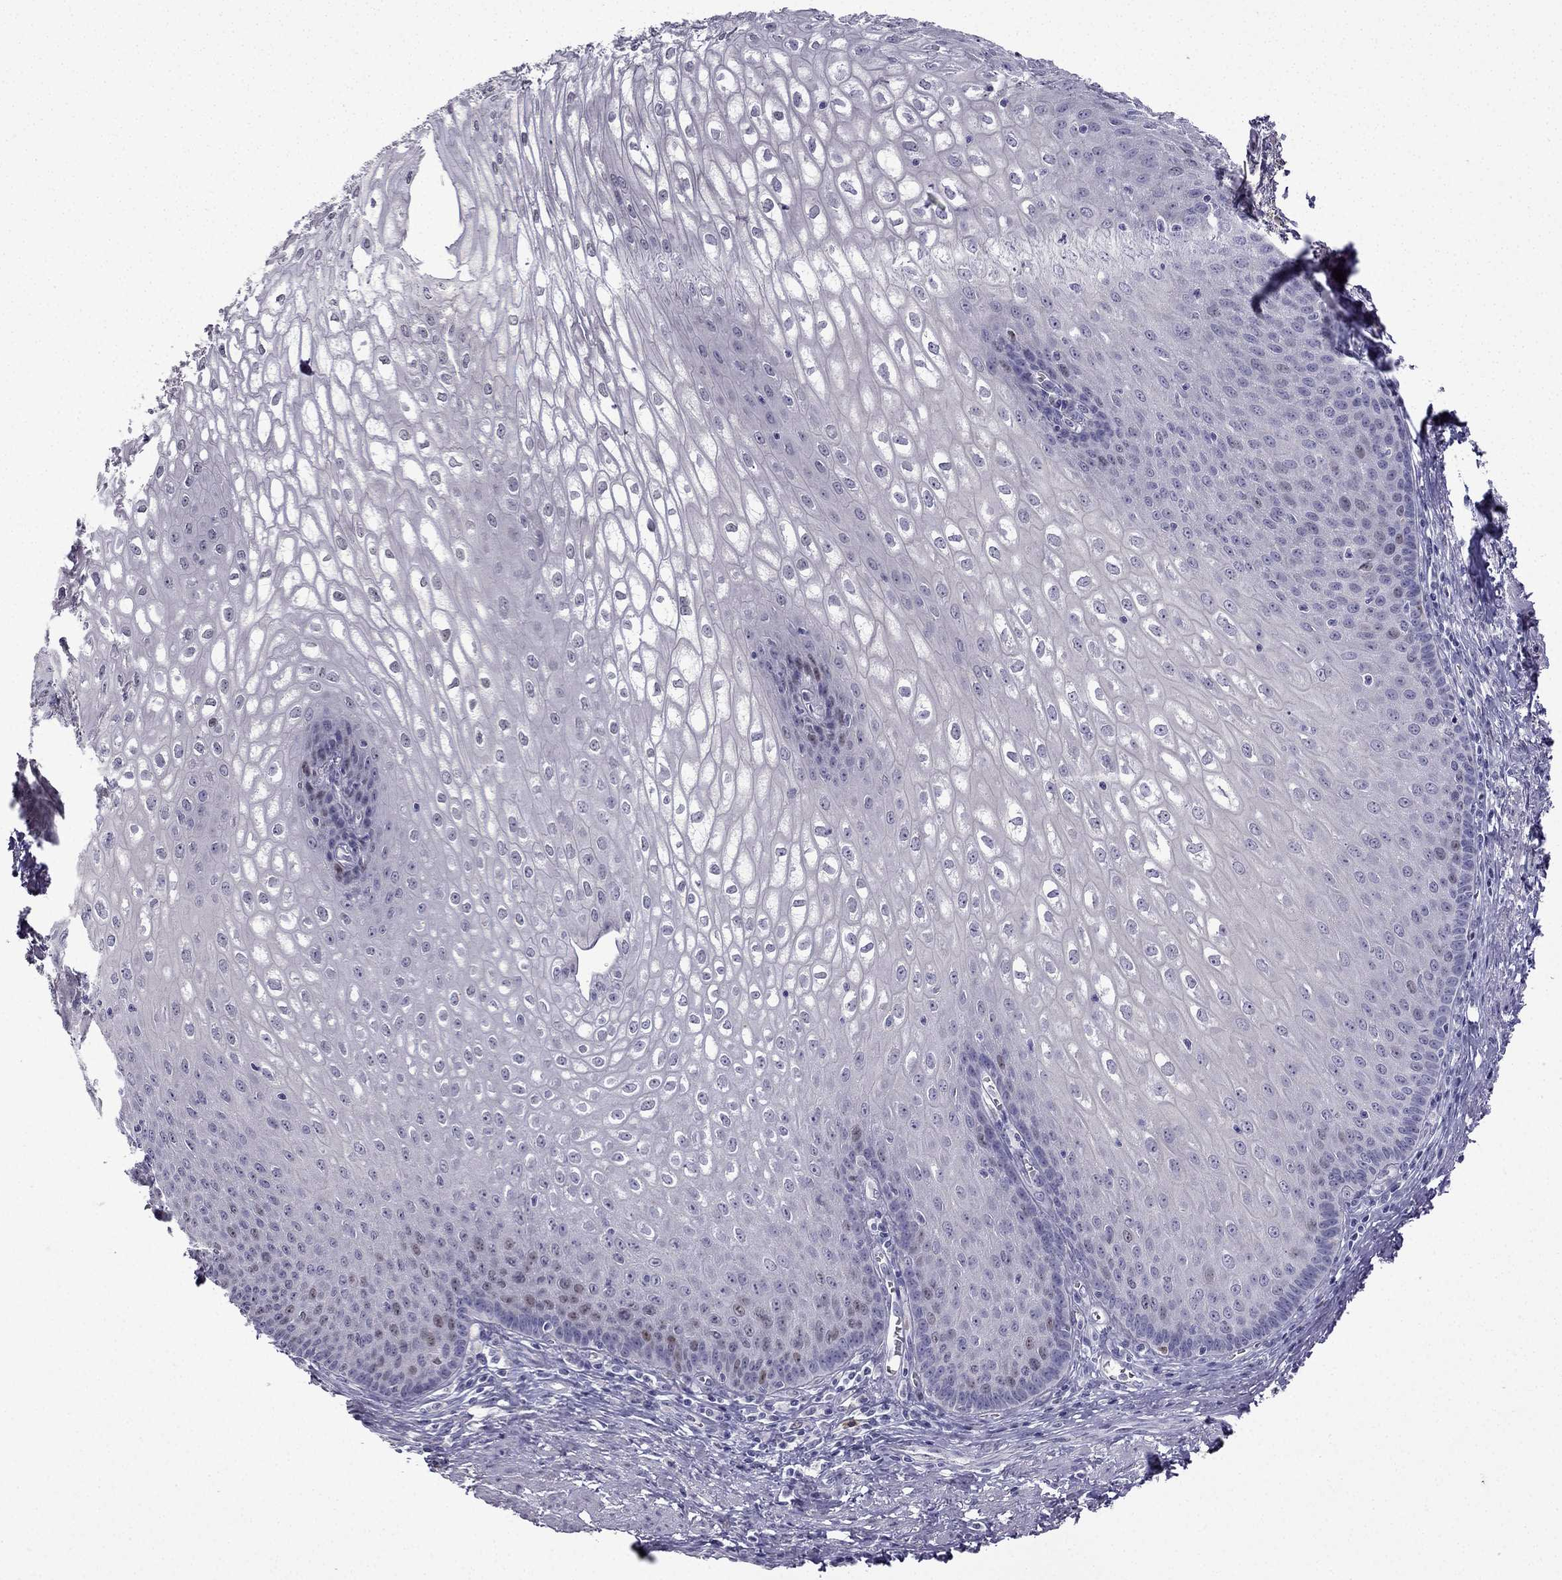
{"staining": {"intensity": "weak", "quantity": "<25%", "location": "nuclear"}, "tissue": "esophagus", "cell_type": "Squamous epithelial cells", "image_type": "normal", "snomed": [{"axis": "morphology", "description": "Normal tissue, NOS"}, {"axis": "topography", "description": "Esophagus"}], "caption": "The photomicrograph exhibits no staining of squamous epithelial cells in unremarkable esophagus.", "gene": "UHRF1", "patient": {"sex": "male", "age": 58}}